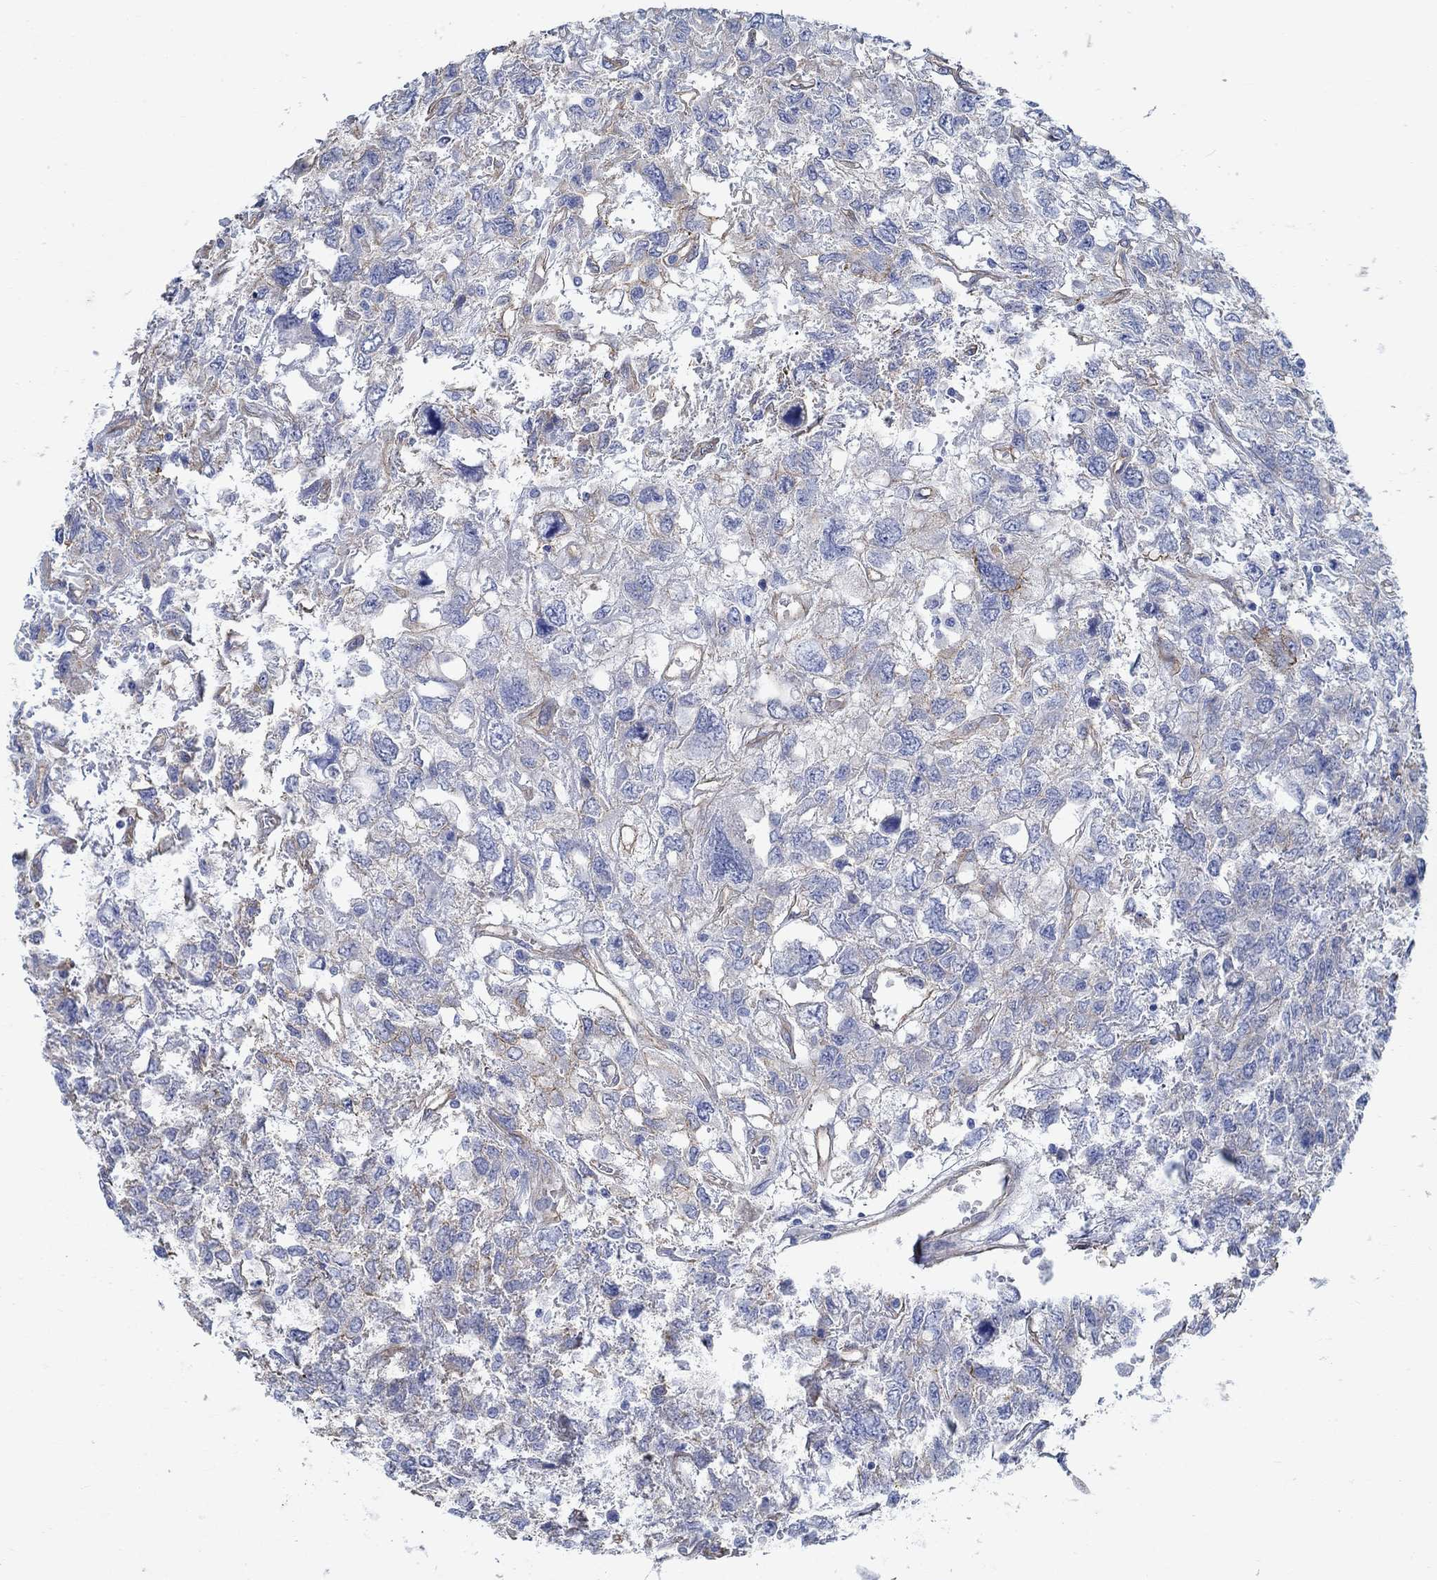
{"staining": {"intensity": "negative", "quantity": "none", "location": "none"}, "tissue": "testis cancer", "cell_type": "Tumor cells", "image_type": "cancer", "snomed": [{"axis": "morphology", "description": "Seminoma, NOS"}, {"axis": "topography", "description": "Testis"}], "caption": "Immunohistochemical staining of testis cancer (seminoma) demonstrates no significant positivity in tumor cells.", "gene": "TMEM198", "patient": {"sex": "male", "age": 52}}